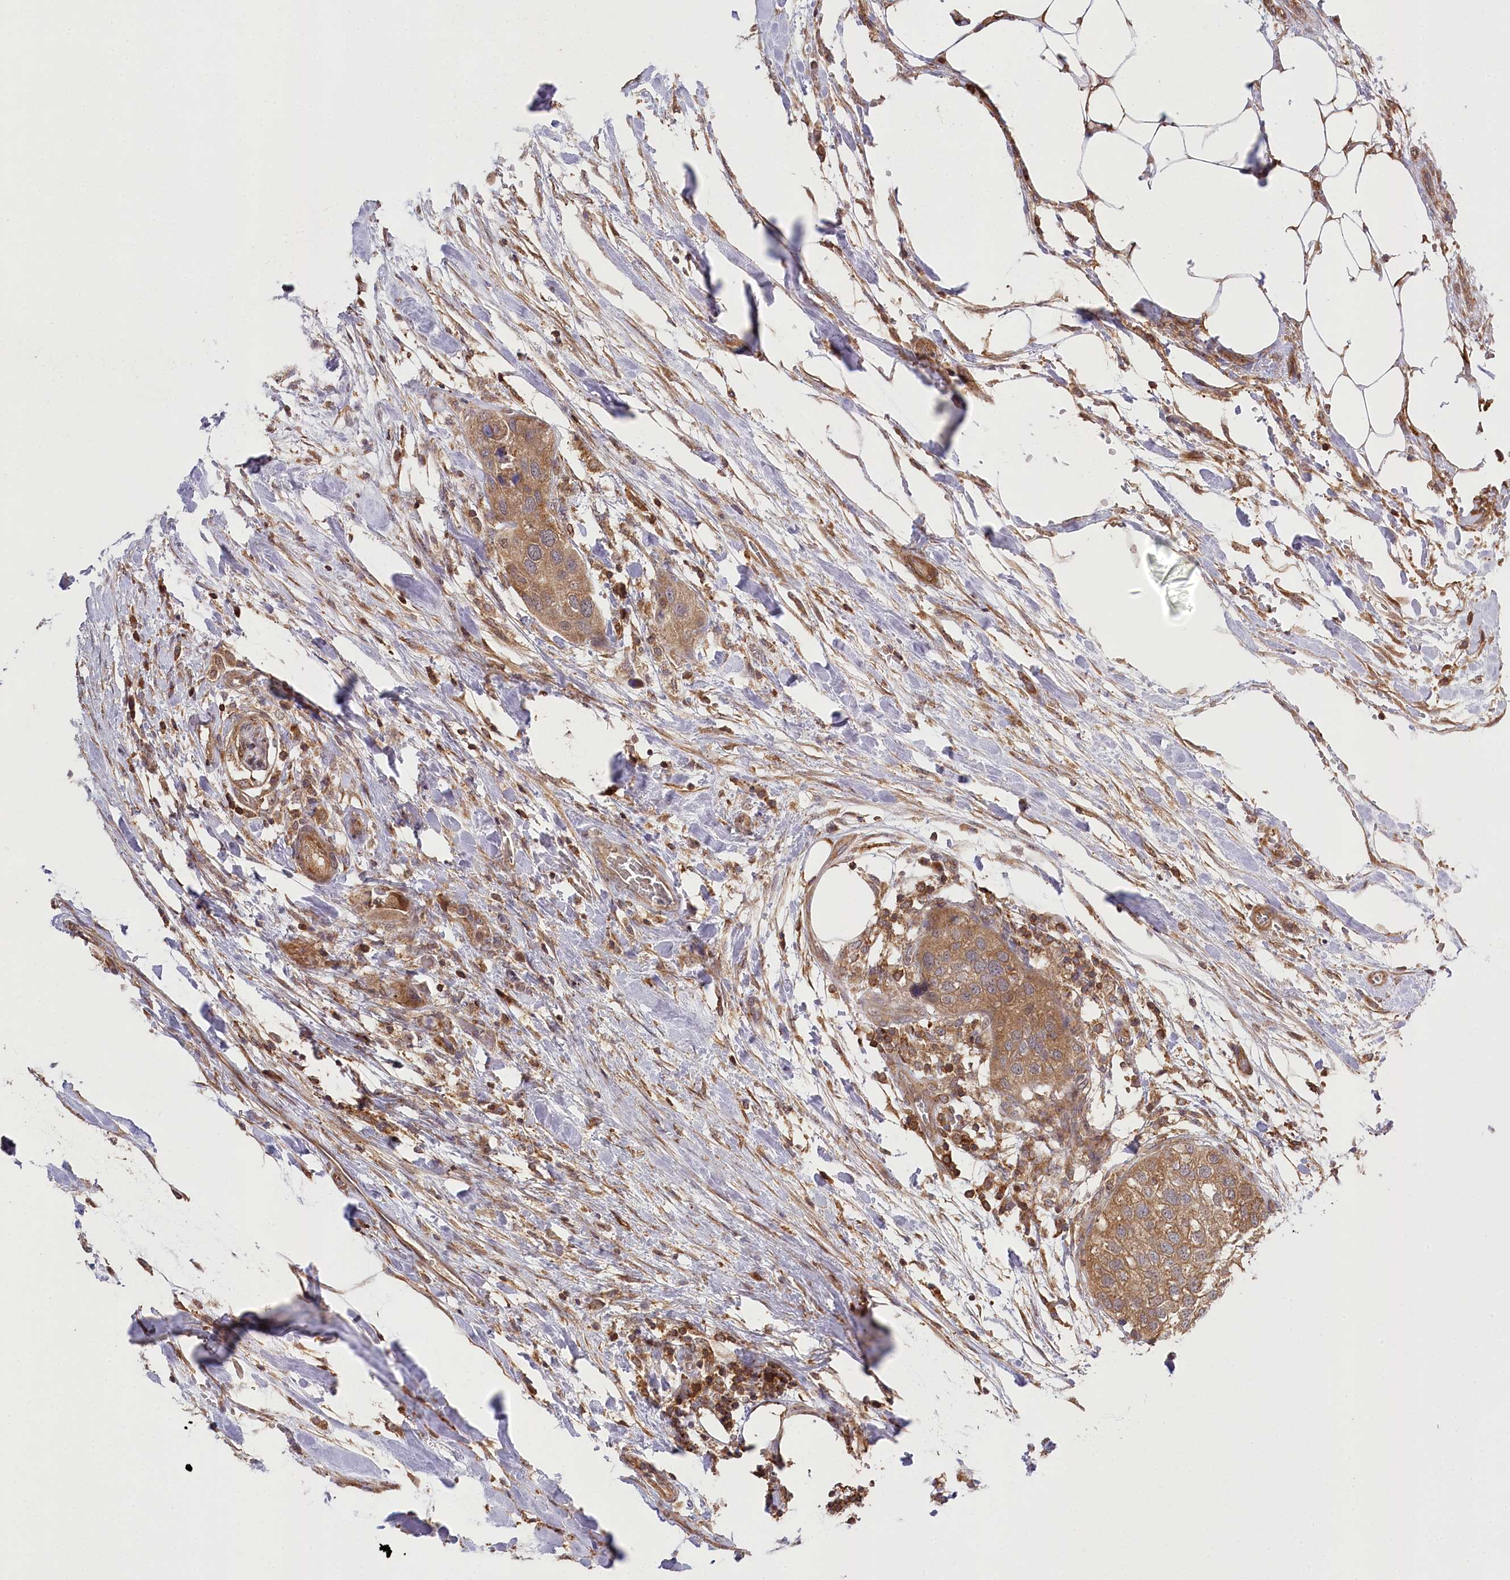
{"staining": {"intensity": "moderate", "quantity": ">75%", "location": "cytoplasmic/membranous,nuclear"}, "tissue": "urothelial cancer", "cell_type": "Tumor cells", "image_type": "cancer", "snomed": [{"axis": "morphology", "description": "Urothelial carcinoma, High grade"}, {"axis": "topography", "description": "Urinary bladder"}], "caption": "Immunohistochemistry photomicrograph of urothelial cancer stained for a protein (brown), which shows medium levels of moderate cytoplasmic/membranous and nuclear staining in approximately >75% of tumor cells.", "gene": "CCDC91", "patient": {"sex": "male", "age": 64}}